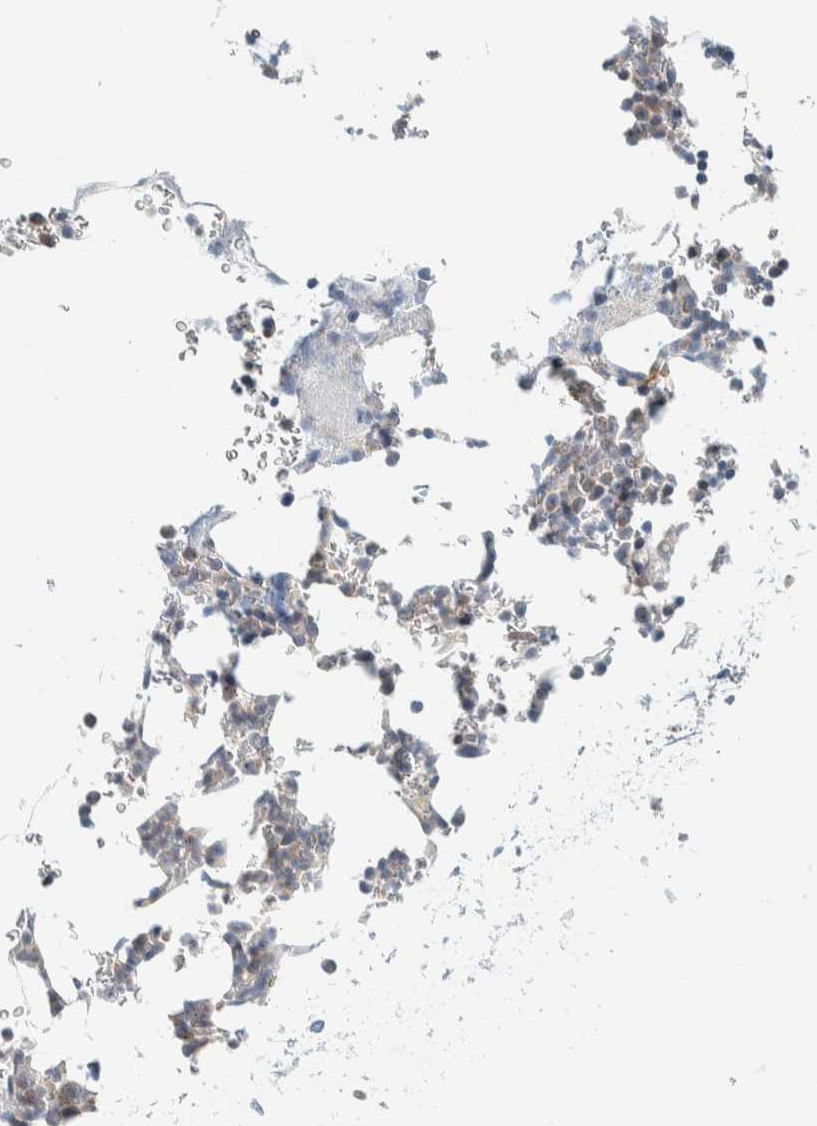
{"staining": {"intensity": "negative", "quantity": "none", "location": "none"}, "tissue": "bone marrow", "cell_type": "Hematopoietic cells", "image_type": "normal", "snomed": [{"axis": "morphology", "description": "Normal tissue, NOS"}, {"axis": "topography", "description": "Bone marrow"}], "caption": "The IHC micrograph has no significant expression in hematopoietic cells of bone marrow.", "gene": "NDE1", "patient": {"sex": "female", "age": 81}}